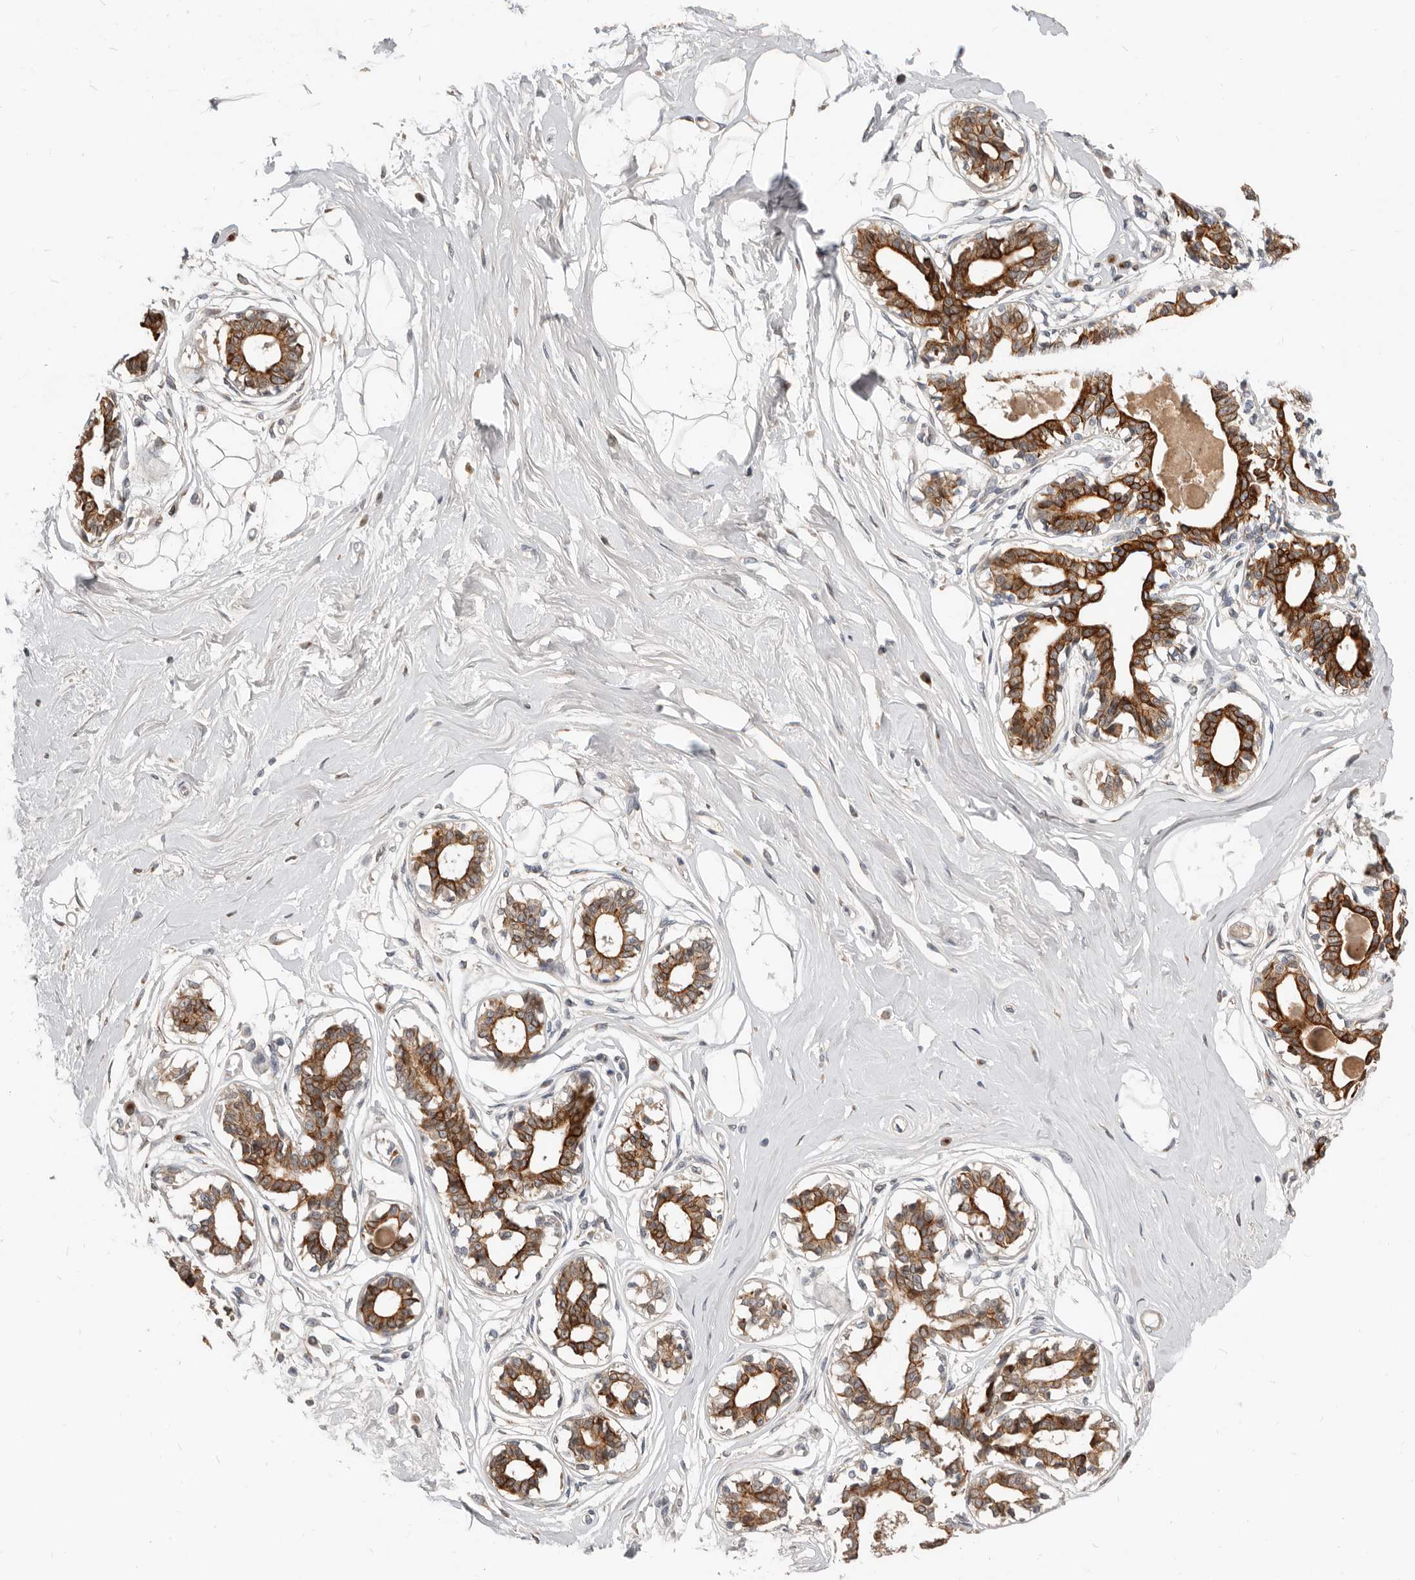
{"staining": {"intensity": "negative", "quantity": "none", "location": "none"}, "tissue": "breast", "cell_type": "Adipocytes", "image_type": "normal", "snomed": [{"axis": "morphology", "description": "Normal tissue, NOS"}, {"axis": "topography", "description": "Breast"}], "caption": "IHC of unremarkable breast reveals no expression in adipocytes.", "gene": "NPY4R2", "patient": {"sex": "female", "age": 45}}